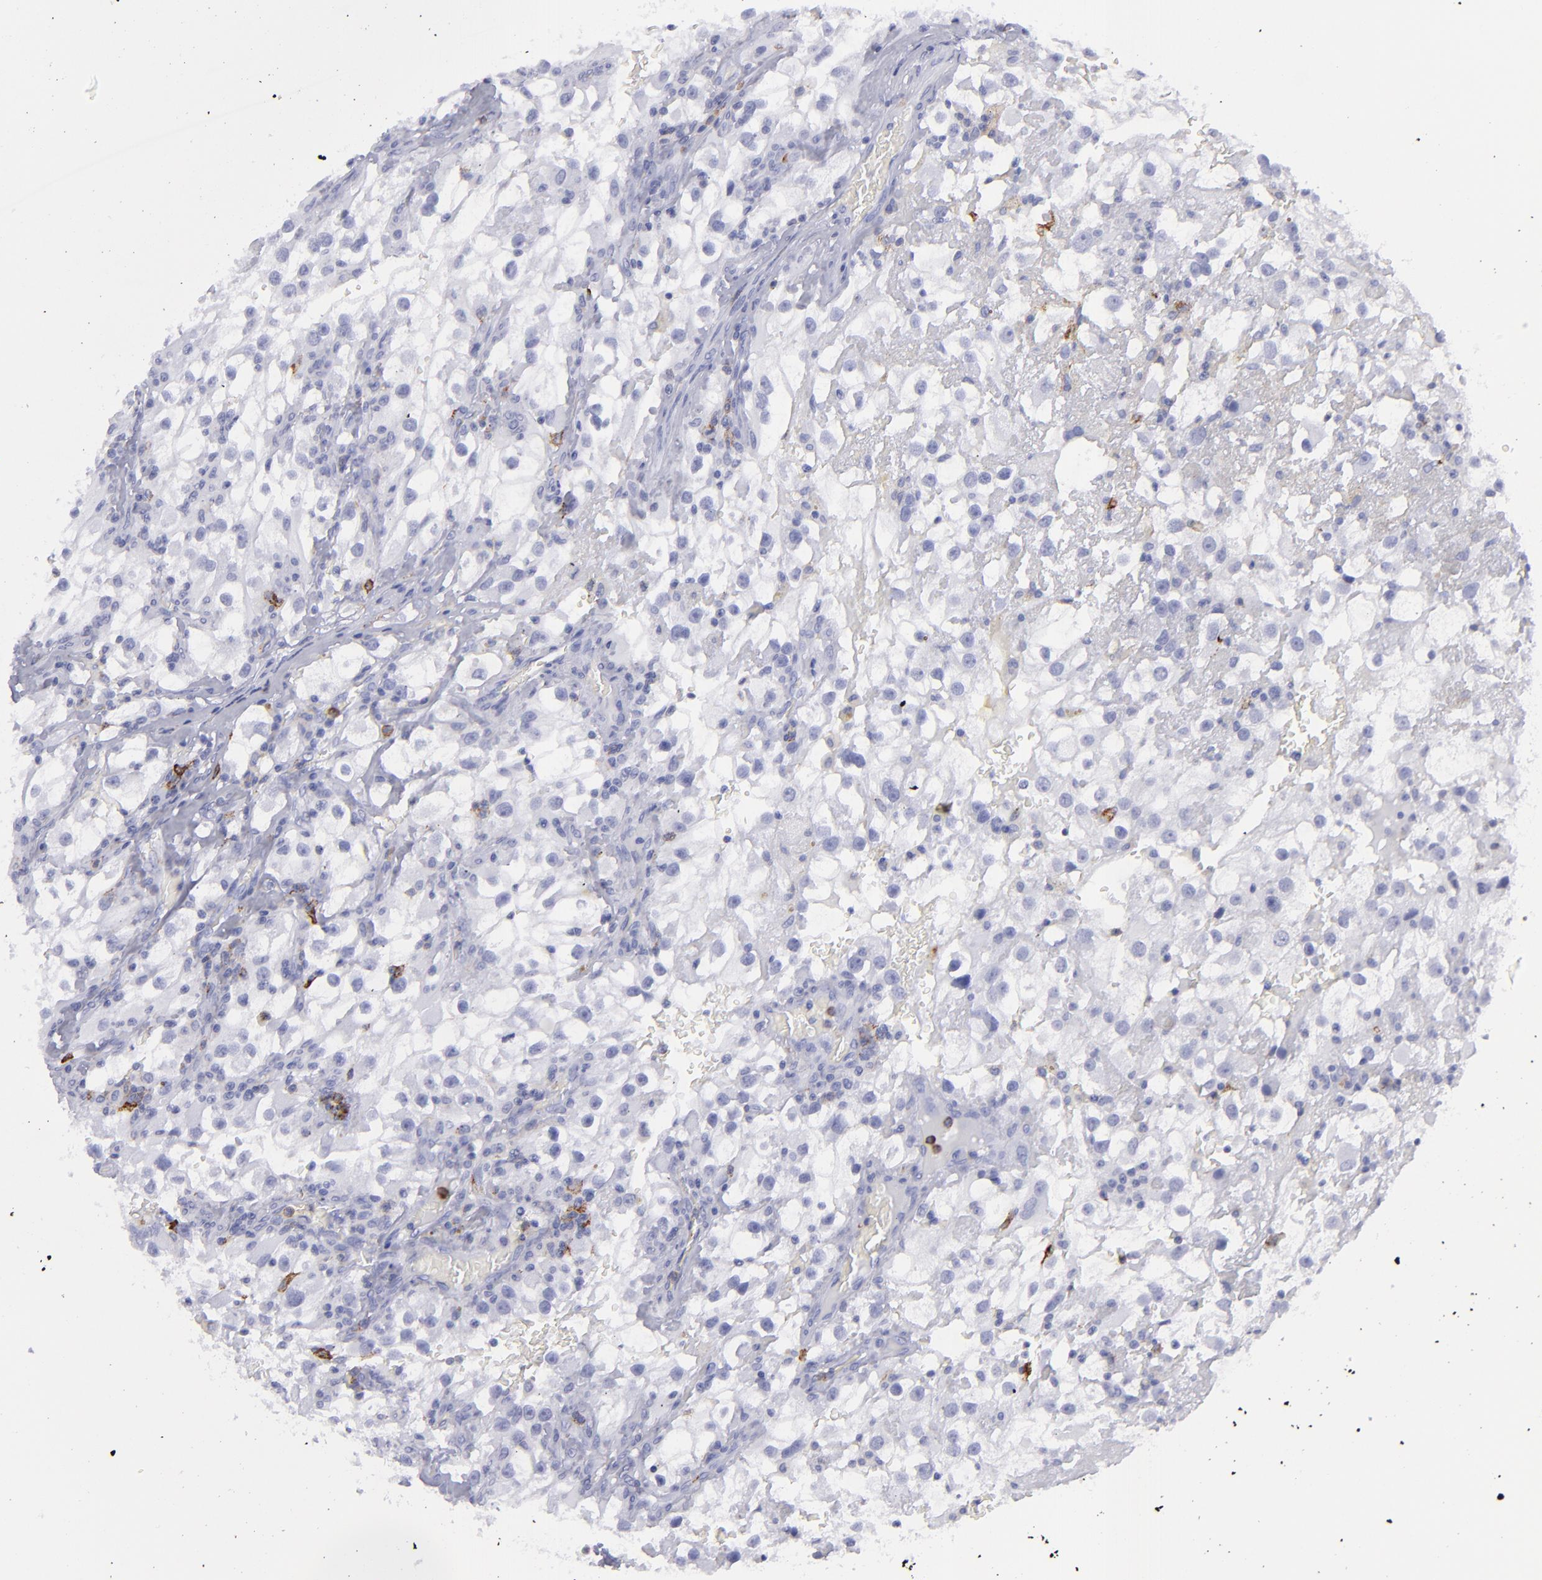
{"staining": {"intensity": "negative", "quantity": "none", "location": "none"}, "tissue": "renal cancer", "cell_type": "Tumor cells", "image_type": "cancer", "snomed": [{"axis": "morphology", "description": "Adenocarcinoma, NOS"}, {"axis": "topography", "description": "Kidney"}], "caption": "Tumor cells are negative for brown protein staining in renal adenocarcinoma.", "gene": "SELPLG", "patient": {"sex": "female", "age": 52}}